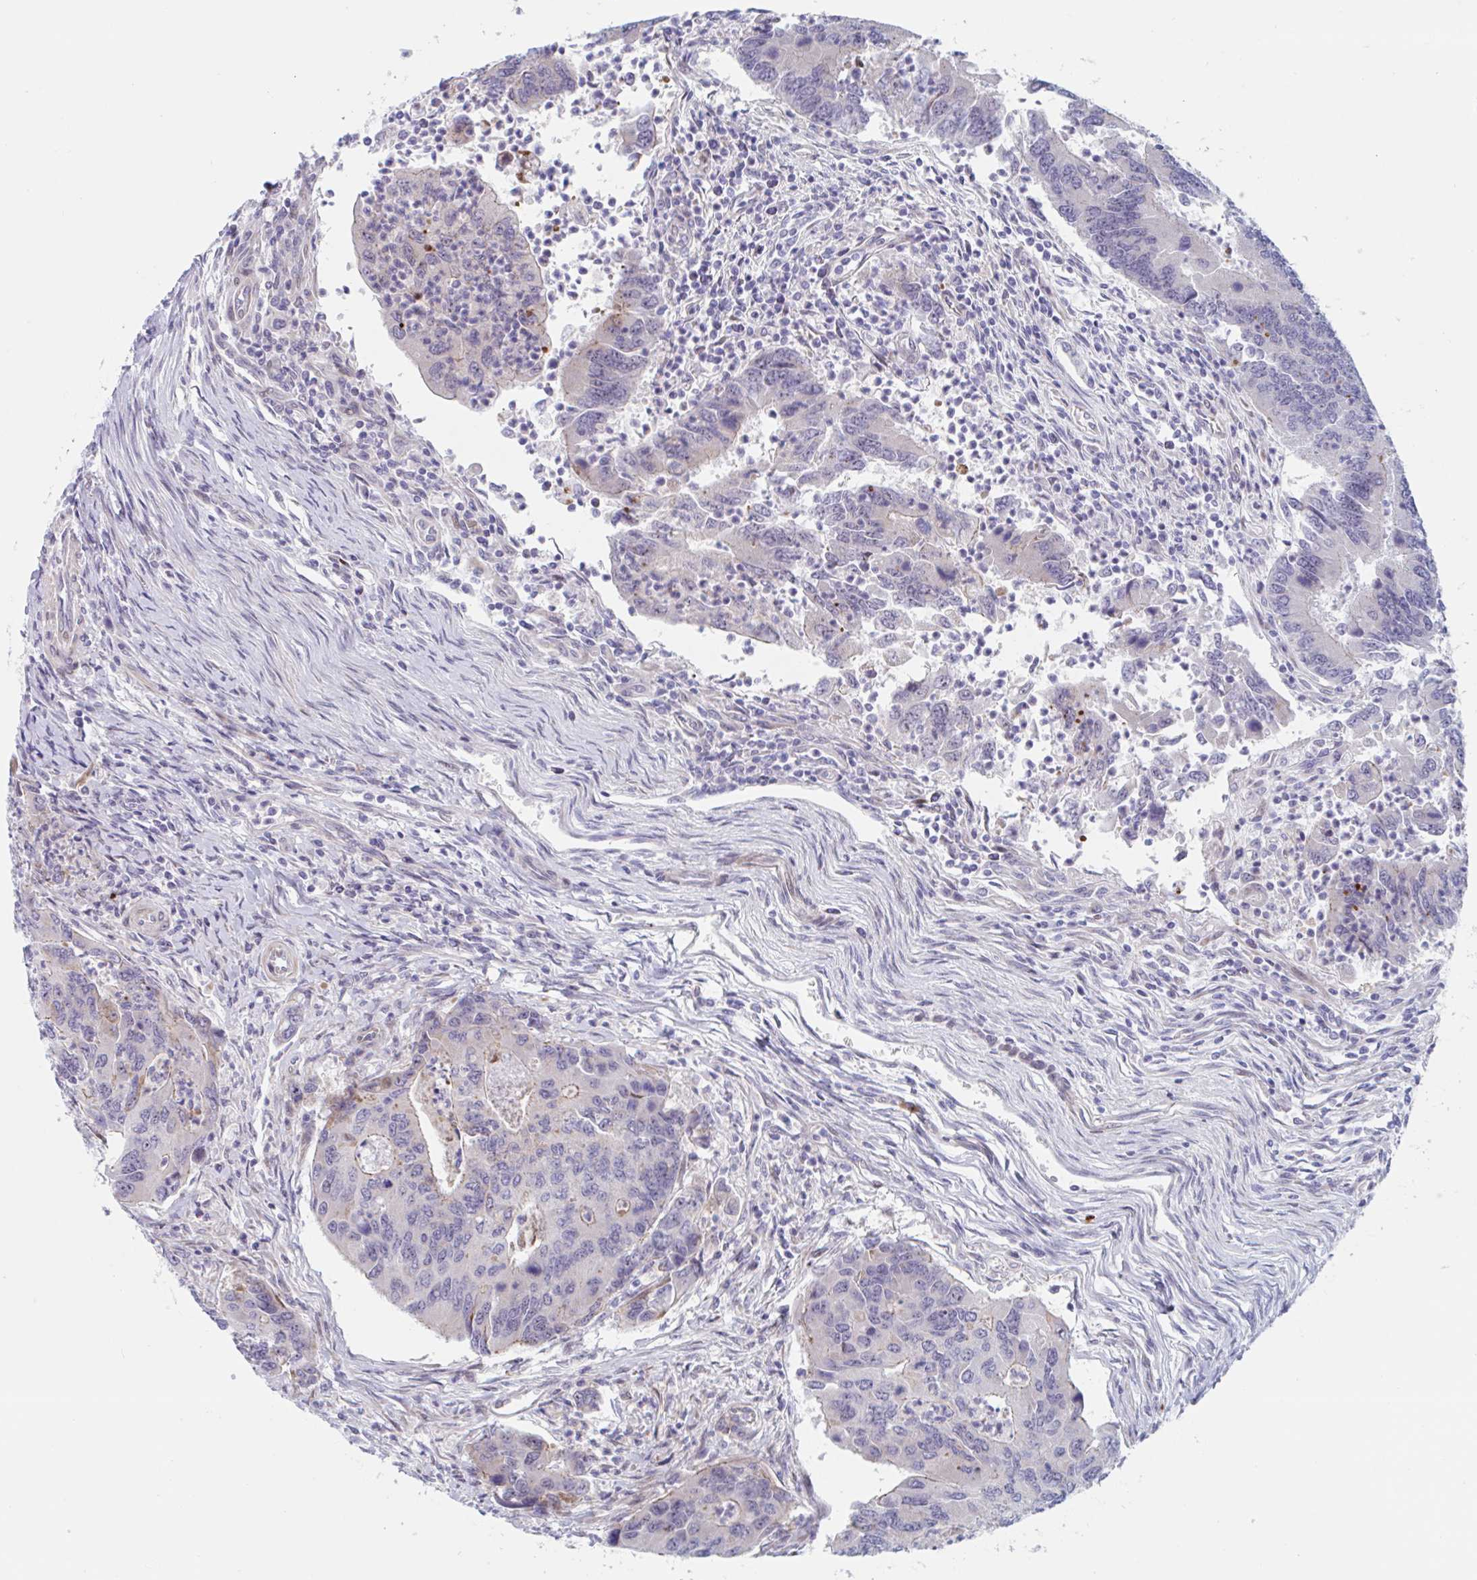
{"staining": {"intensity": "weak", "quantity": "<25%", "location": "cytoplasmic/membranous"}, "tissue": "colorectal cancer", "cell_type": "Tumor cells", "image_type": "cancer", "snomed": [{"axis": "morphology", "description": "Adenocarcinoma, NOS"}, {"axis": "topography", "description": "Colon"}], "caption": "Immunohistochemical staining of human colorectal cancer demonstrates no significant staining in tumor cells.", "gene": "DUXA", "patient": {"sex": "female", "age": 67}}